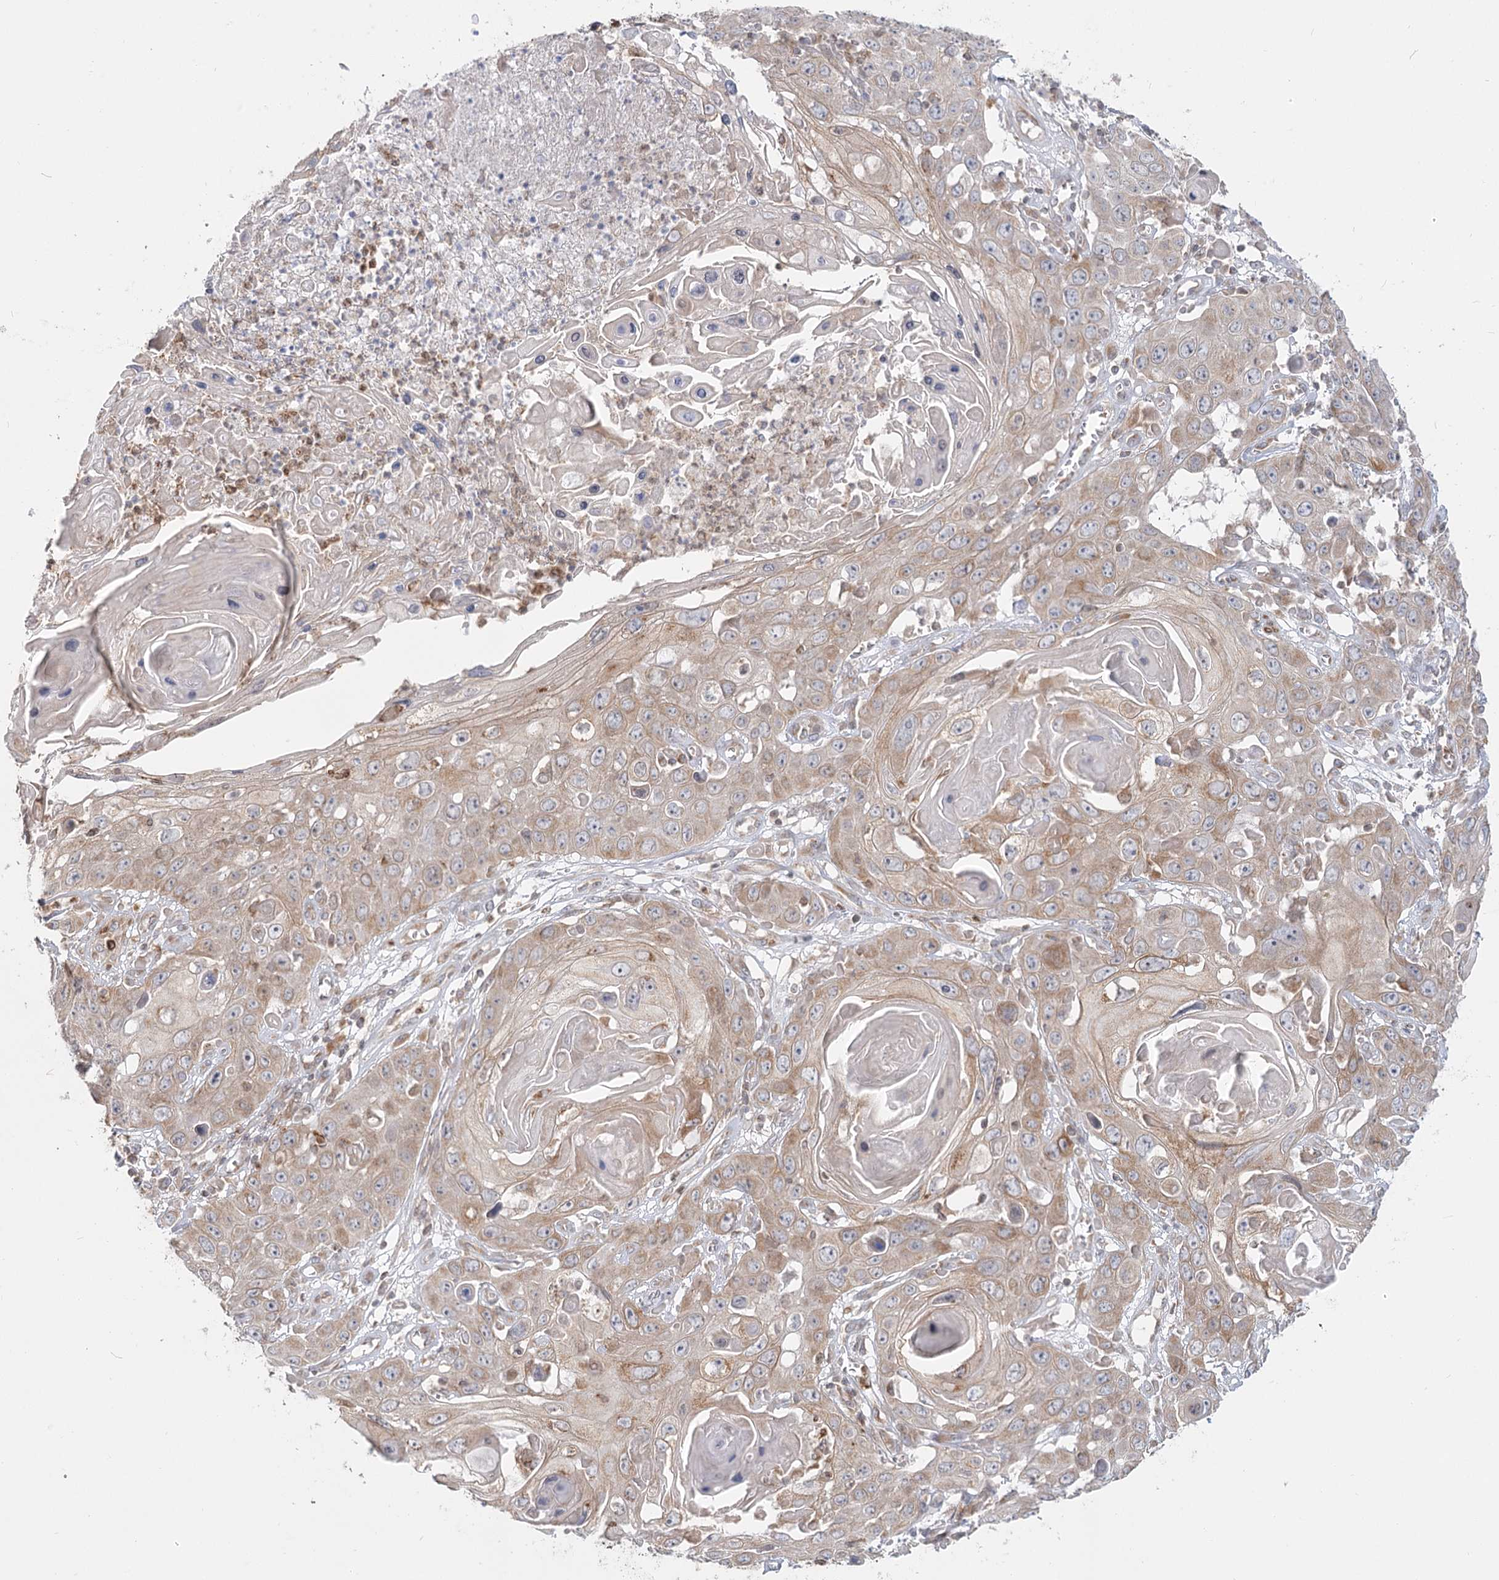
{"staining": {"intensity": "moderate", "quantity": ">75%", "location": "cytoplasmic/membranous"}, "tissue": "skin cancer", "cell_type": "Tumor cells", "image_type": "cancer", "snomed": [{"axis": "morphology", "description": "Squamous cell carcinoma, NOS"}, {"axis": "topography", "description": "Skin"}], "caption": "Brown immunohistochemical staining in squamous cell carcinoma (skin) shows moderate cytoplasmic/membranous staining in approximately >75% of tumor cells.", "gene": "MTMR3", "patient": {"sex": "male", "age": 55}}